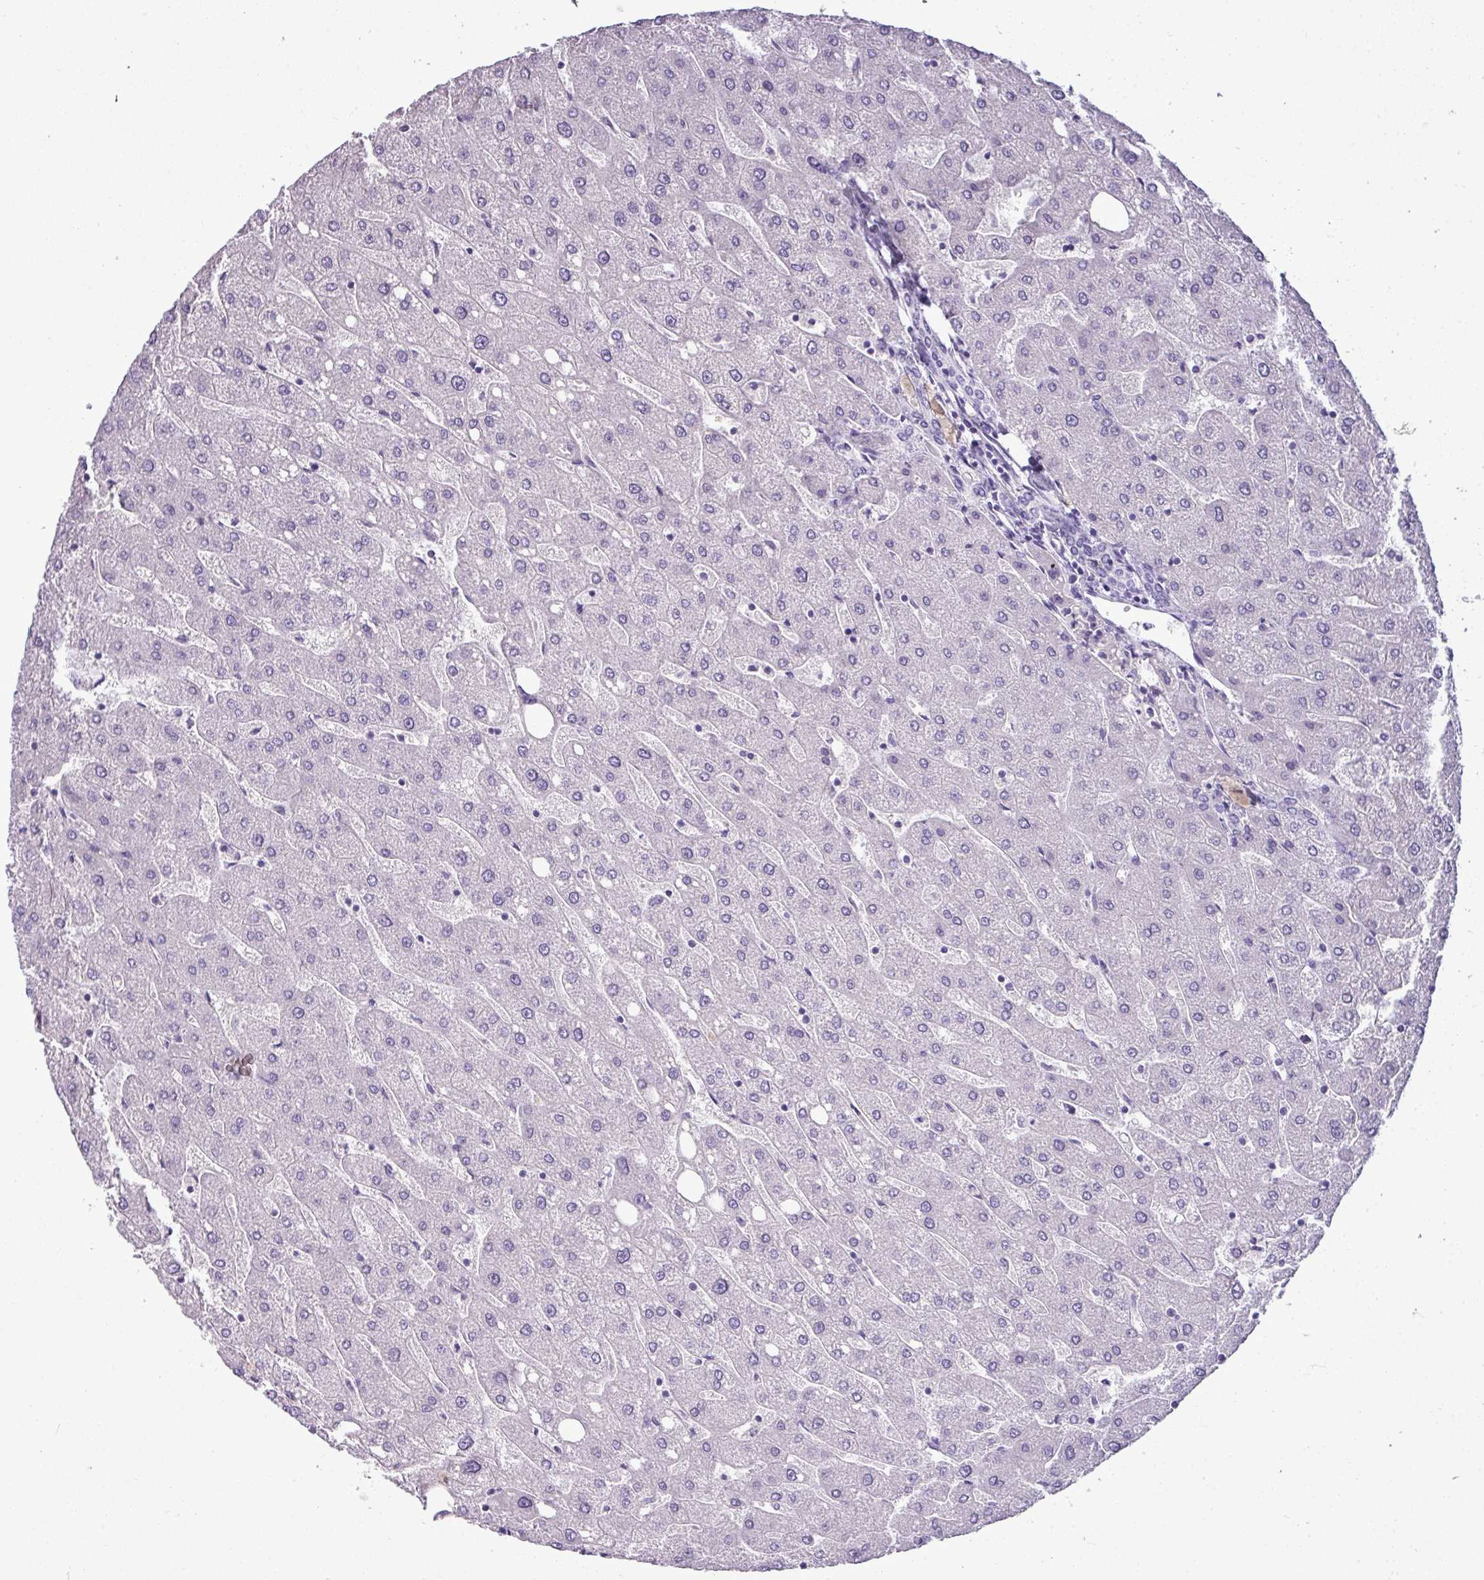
{"staining": {"intensity": "negative", "quantity": "none", "location": "none"}, "tissue": "liver", "cell_type": "Cholangiocytes", "image_type": "normal", "snomed": [{"axis": "morphology", "description": "Normal tissue, NOS"}, {"axis": "topography", "description": "Liver"}], "caption": "IHC histopathology image of benign liver: human liver stained with DAB (3,3'-diaminobenzidine) shows no significant protein positivity in cholangiocytes.", "gene": "TMEM91", "patient": {"sex": "male", "age": 67}}